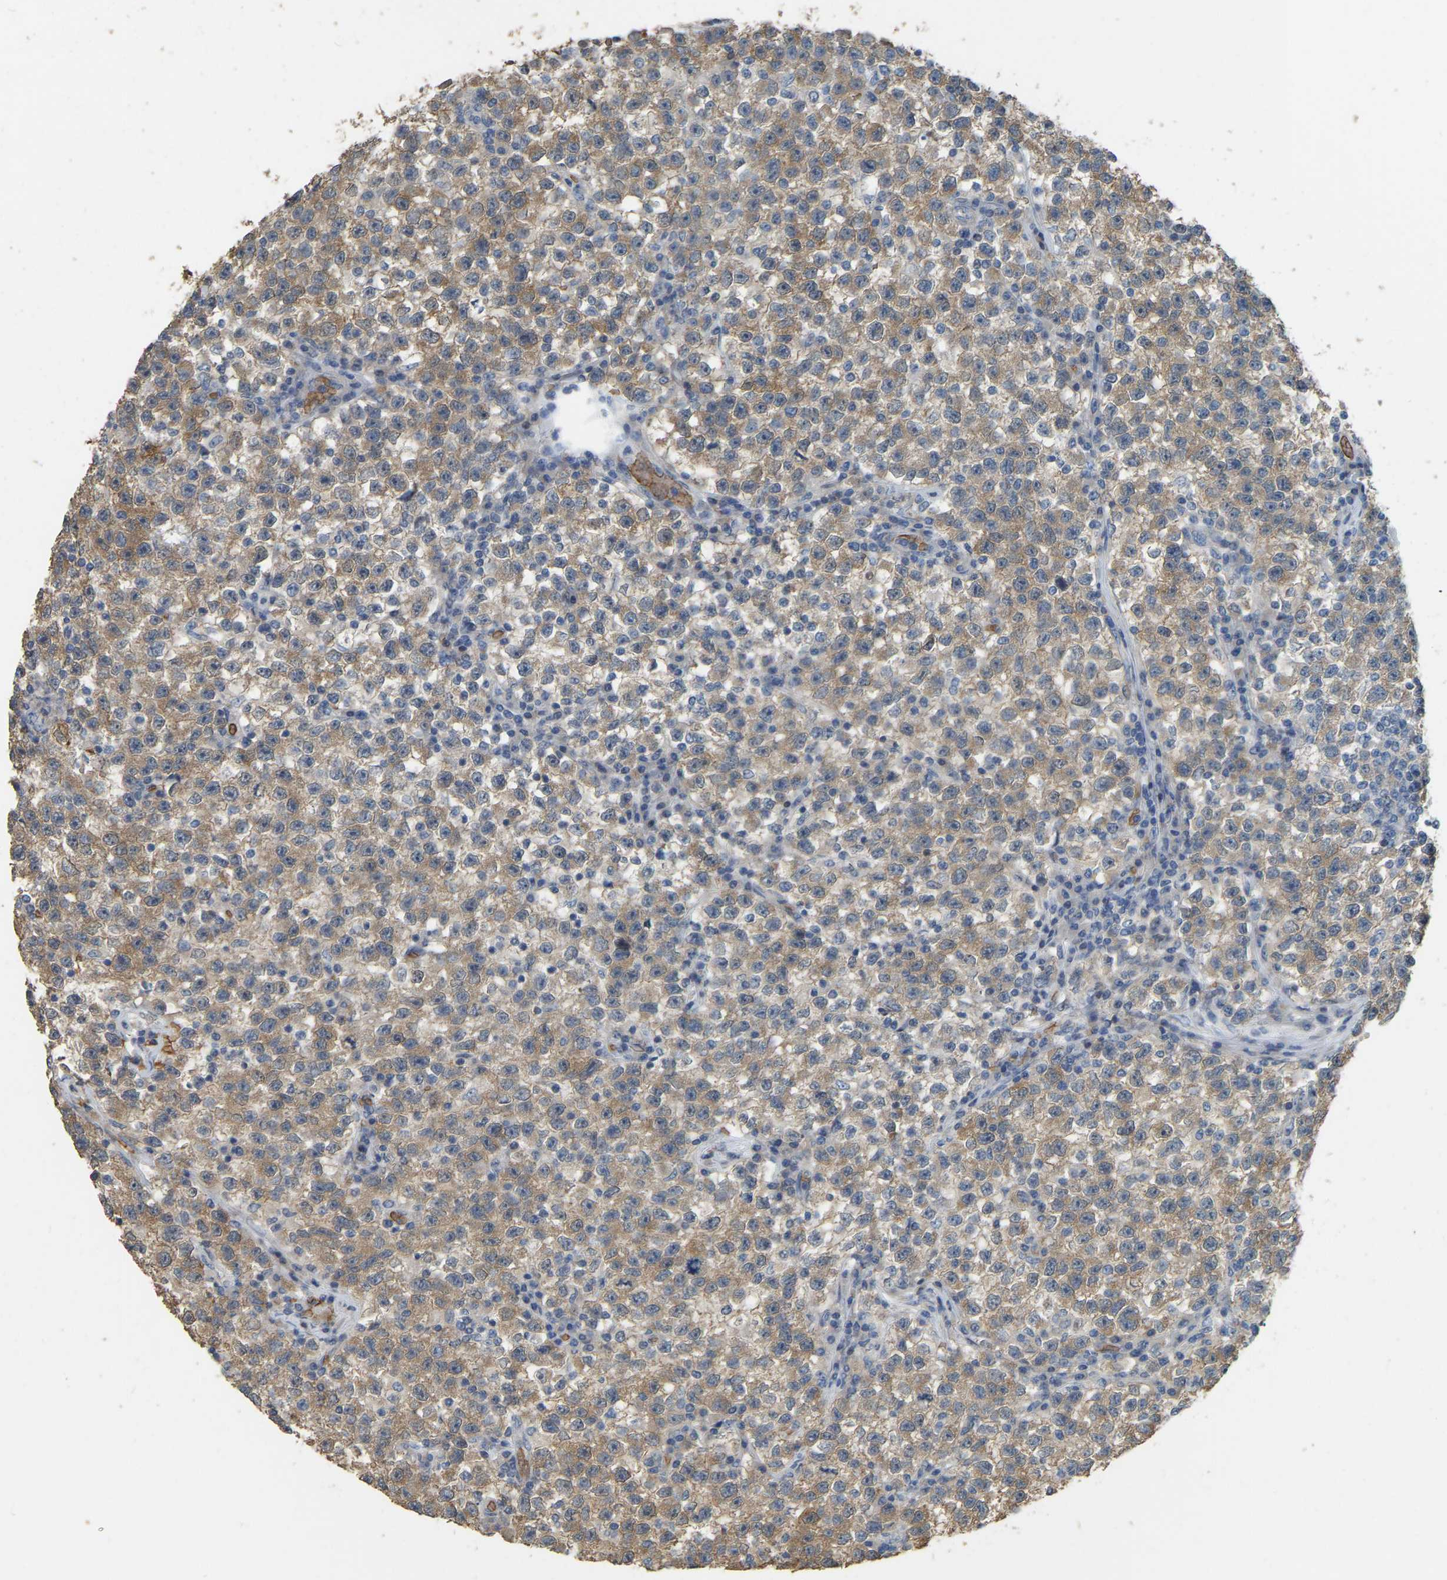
{"staining": {"intensity": "moderate", "quantity": ">75%", "location": "cytoplasmic/membranous"}, "tissue": "testis cancer", "cell_type": "Tumor cells", "image_type": "cancer", "snomed": [{"axis": "morphology", "description": "Seminoma, NOS"}, {"axis": "topography", "description": "Testis"}], "caption": "A medium amount of moderate cytoplasmic/membranous positivity is identified in approximately >75% of tumor cells in testis cancer tissue.", "gene": "CFAP298", "patient": {"sex": "male", "age": 22}}